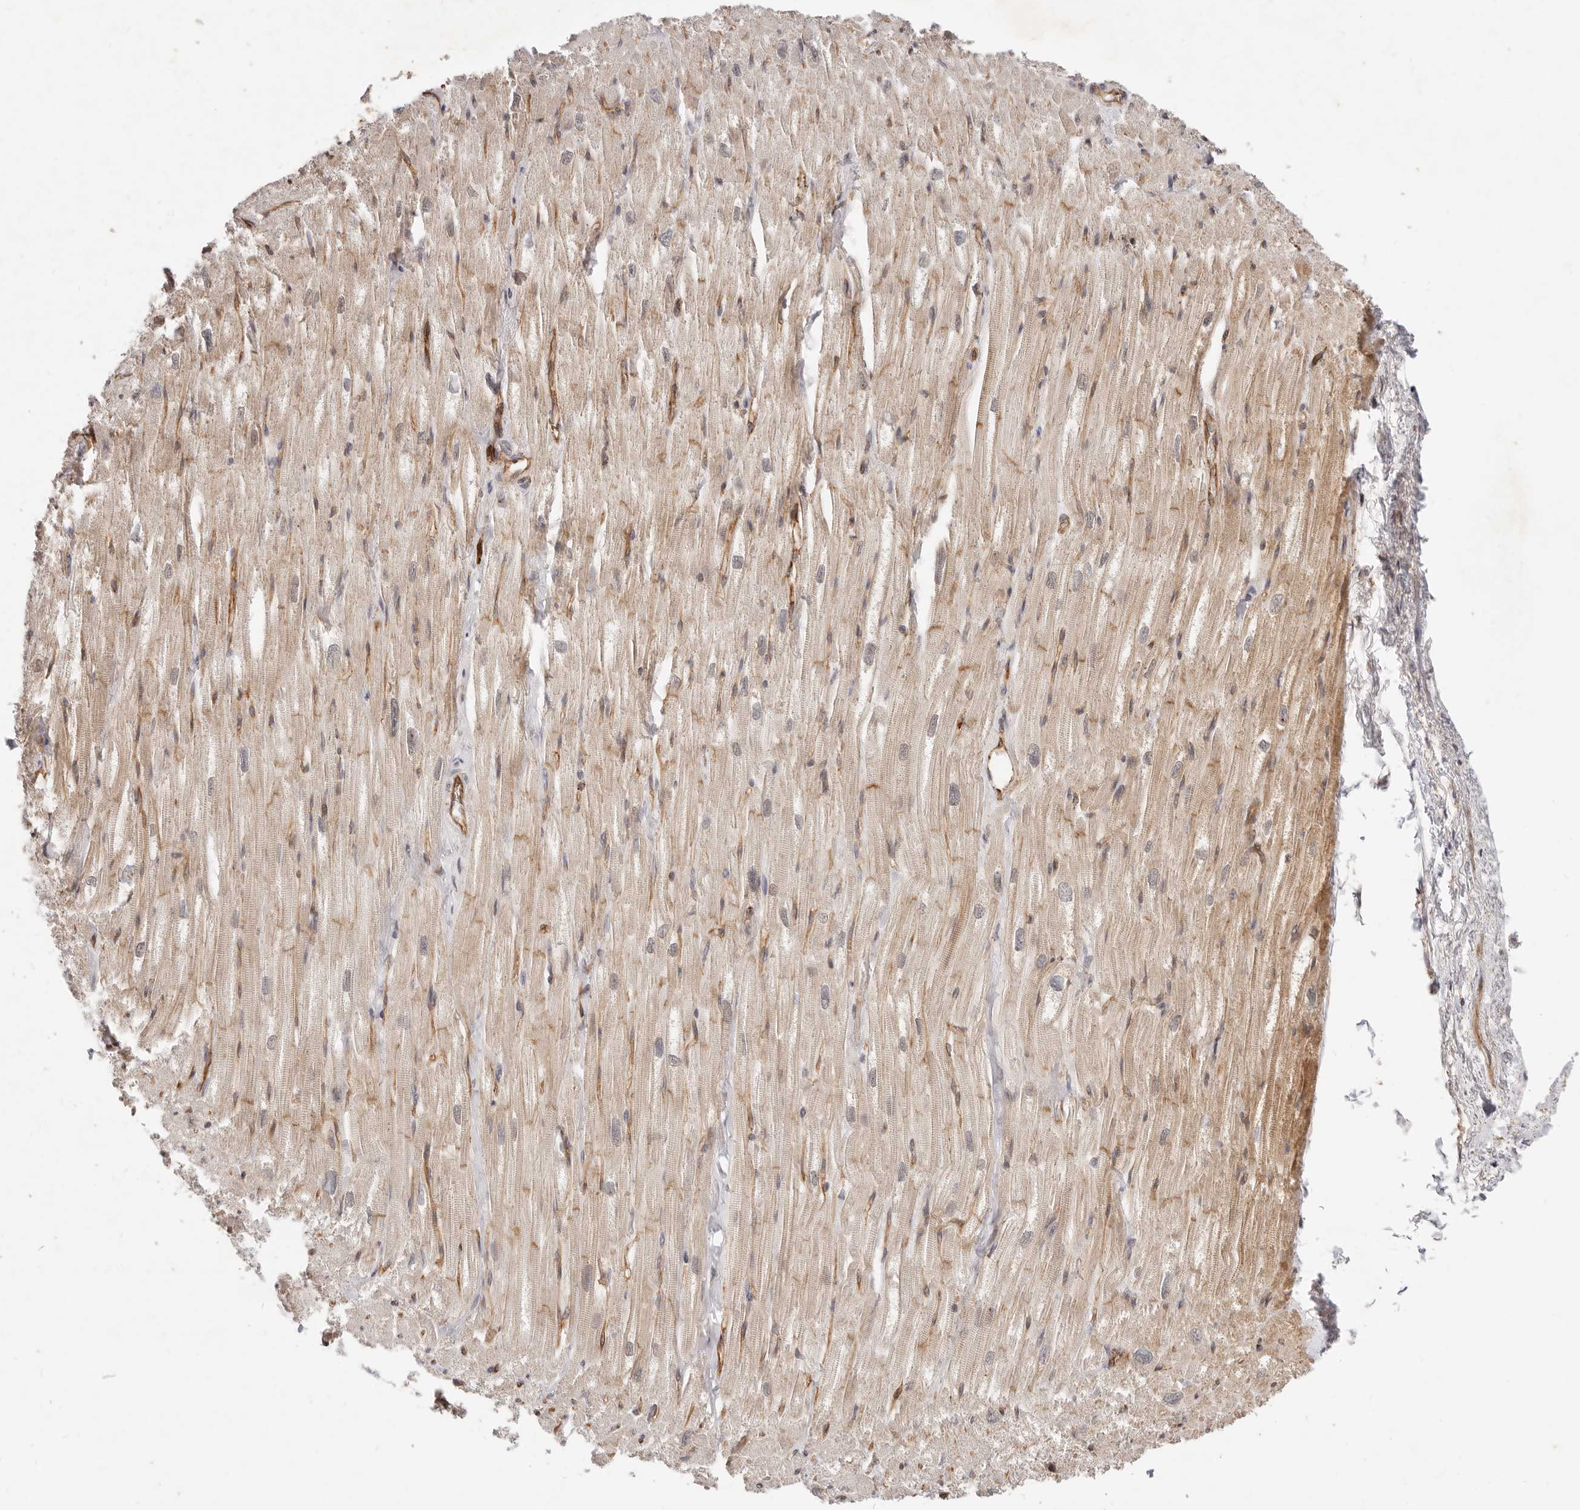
{"staining": {"intensity": "weak", "quantity": "25%-75%", "location": "cytoplasmic/membranous"}, "tissue": "heart muscle", "cell_type": "Cardiomyocytes", "image_type": "normal", "snomed": [{"axis": "morphology", "description": "Normal tissue, NOS"}, {"axis": "topography", "description": "Heart"}], "caption": "This is a photomicrograph of immunohistochemistry staining of benign heart muscle, which shows weak expression in the cytoplasmic/membranous of cardiomyocytes.", "gene": "USP49", "patient": {"sex": "male", "age": 50}}